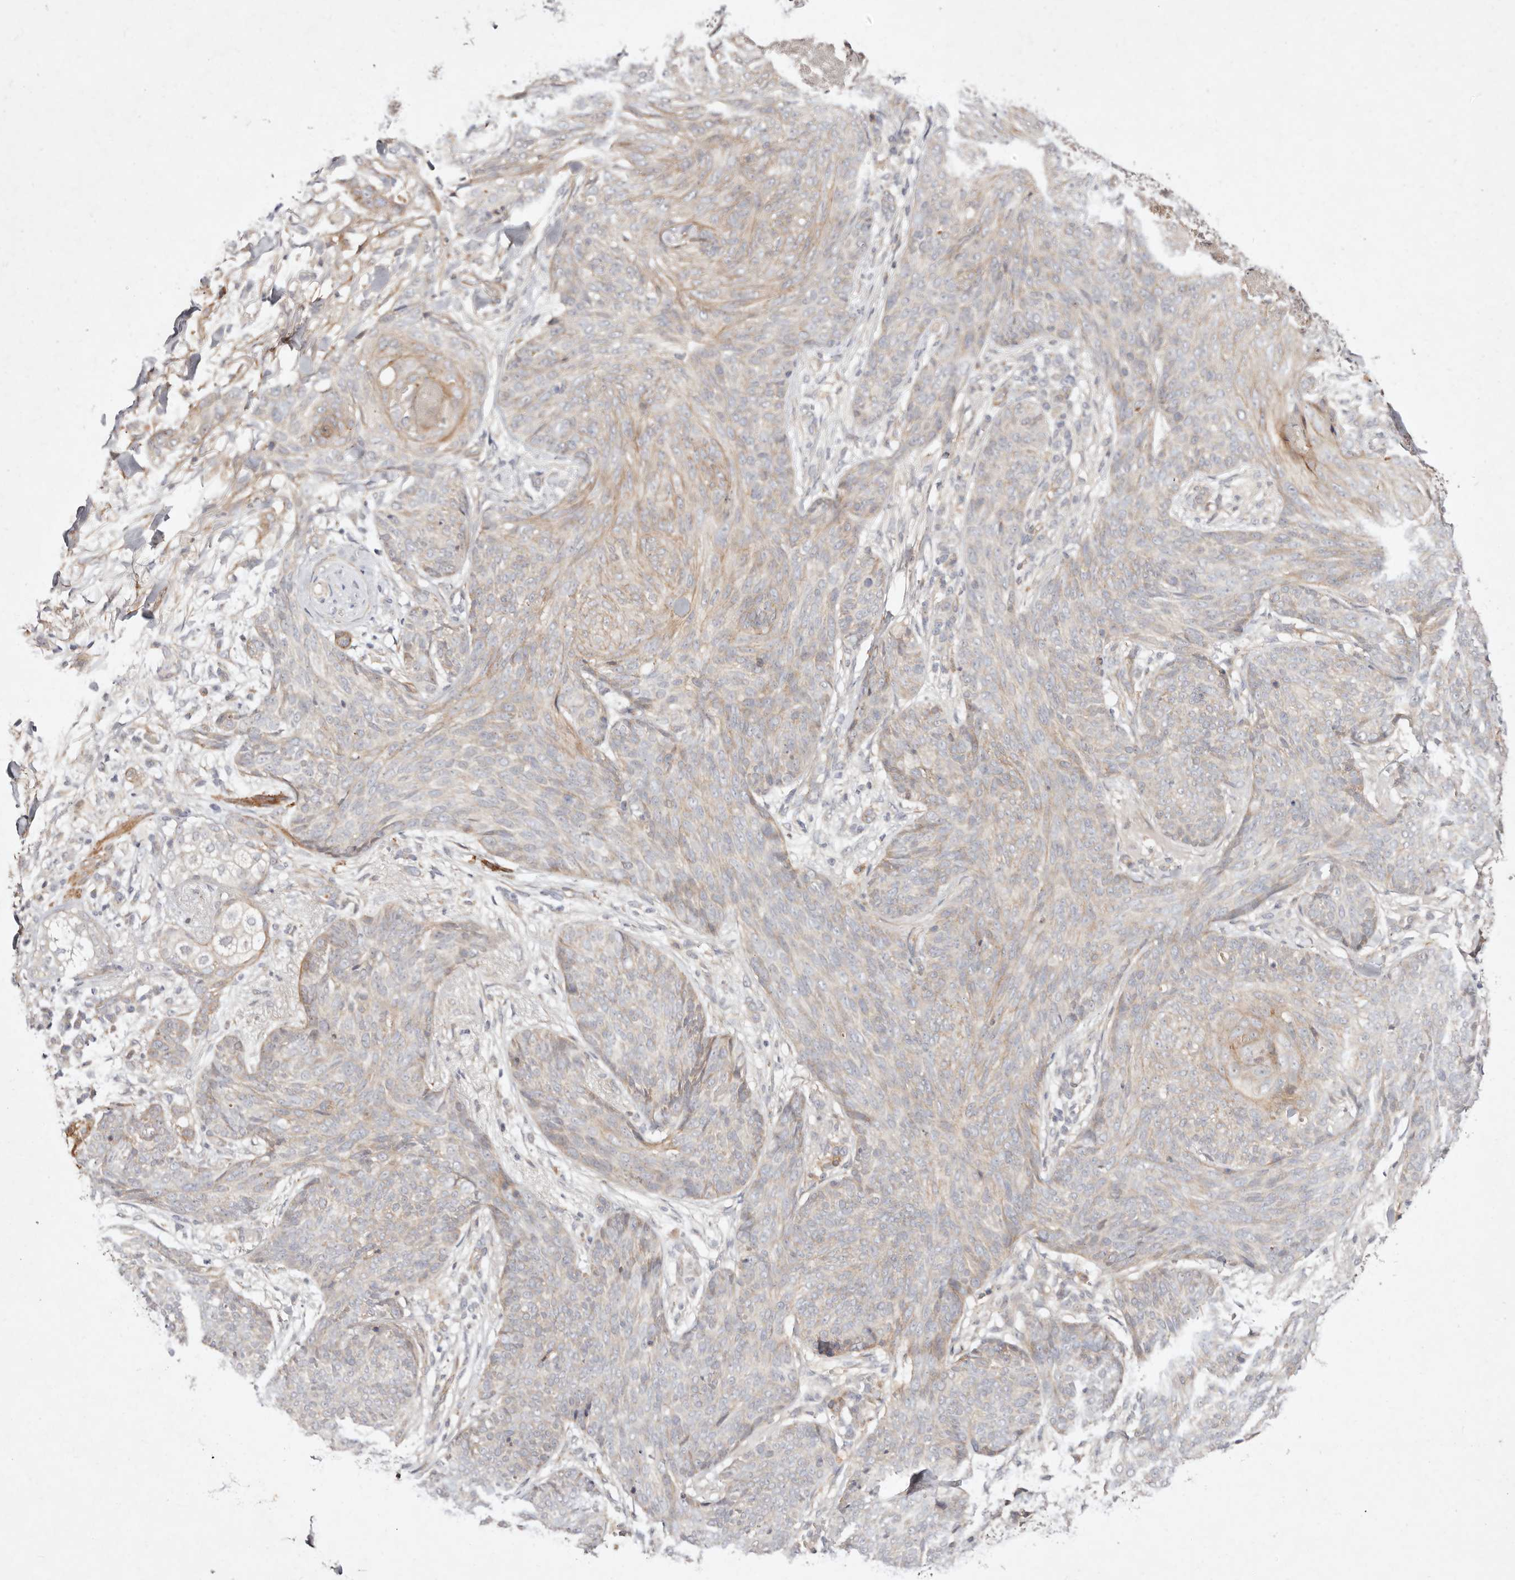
{"staining": {"intensity": "weak", "quantity": "<25%", "location": "cytoplasmic/membranous"}, "tissue": "skin cancer", "cell_type": "Tumor cells", "image_type": "cancer", "snomed": [{"axis": "morphology", "description": "Basal cell carcinoma"}, {"axis": "topography", "description": "Skin"}], "caption": "Skin cancer was stained to show a protein in brown. There is no significant staining in tumor cells. (Immunohistochemistry, brightfield microscopy, high magnification).", "gene": "MTMR11", "patient": {"sex": "male", "age": 85}}